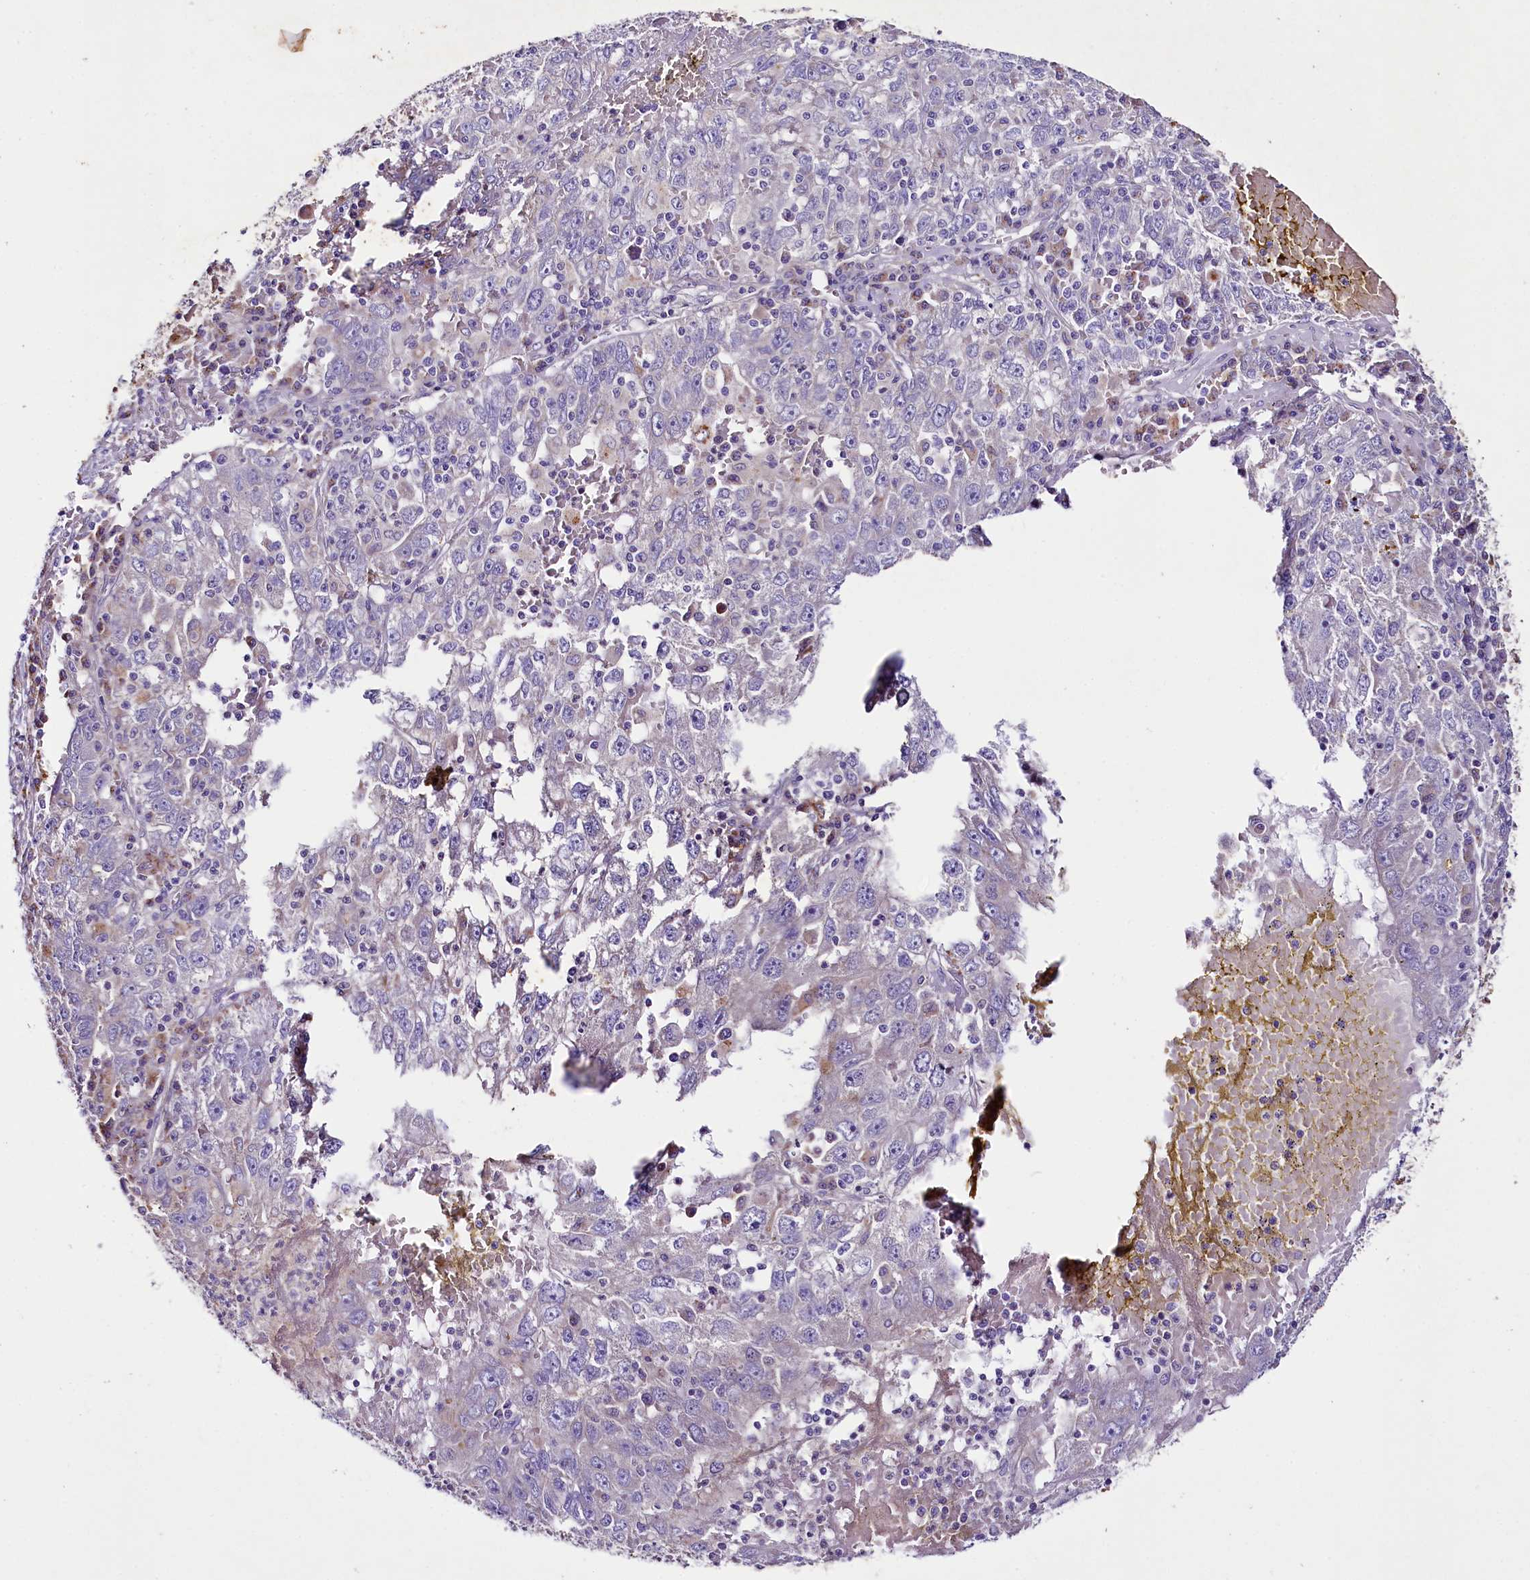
{"staining": {"intensity": "negative", "quantity": "none", "location": "none"}, "tissue": "liver cancer", "cell_type": "Tumor cells", "image_type": "cancer", "snomed": [{"axis": "morphology", "description": "Carcinoma, Hepatocellular, NOS"}, {"axis": "topography", "description": "Liver"}], "caption": "DAB immunohistochemical staining of liver cancer (hepatocellular carcinoma) reveals no significant expression in tumor cells.", "gene": "SACM1L", "patient": {"sex": "male", "age": 49}}